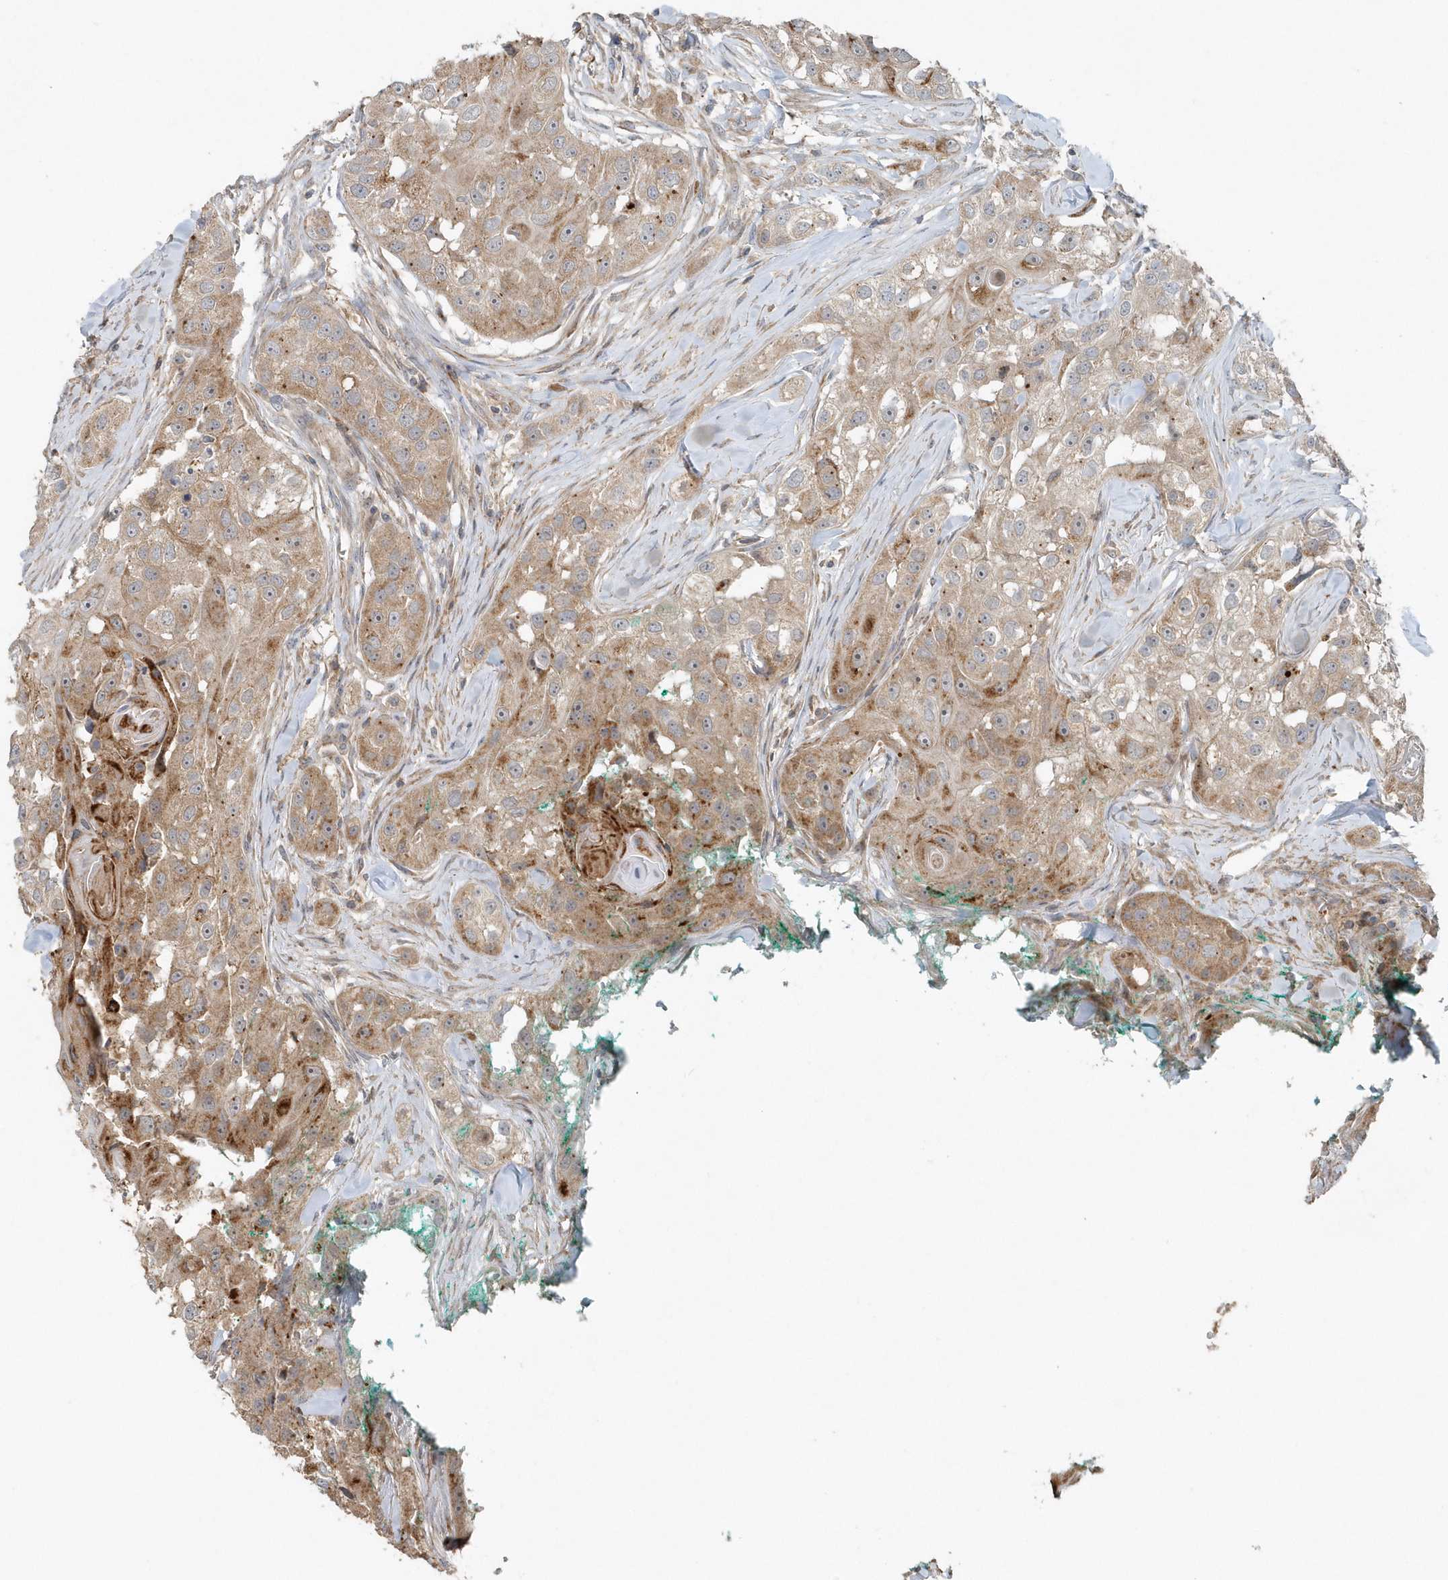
{"staining": {"intensity": "moderate", "quantity": ">75%", "location": "cytoplasmic/membranous"}, "tissue": "head and neck cancer", "cell_type": "Tumor cells", "image_type": "cancer", "snomed": [{"axis": "morphology", "description": "Normal tissue, NOS"}, {"axis": "morphology", "description": "Squamous cell carcinoma, NOS"}, {"axis": "topography", "description": "Skeletal muscle"}, {"axis": "topography", "description": "Head-Neck"}], "caption": "Brown immunohistochemical staining in human head and neck cancer reveals moderate cytoplasmic/membranous positivity in approximately >75% of tumor cells.", "gene": "MMUT", "patient": {"sex": "male", "age": 51}}